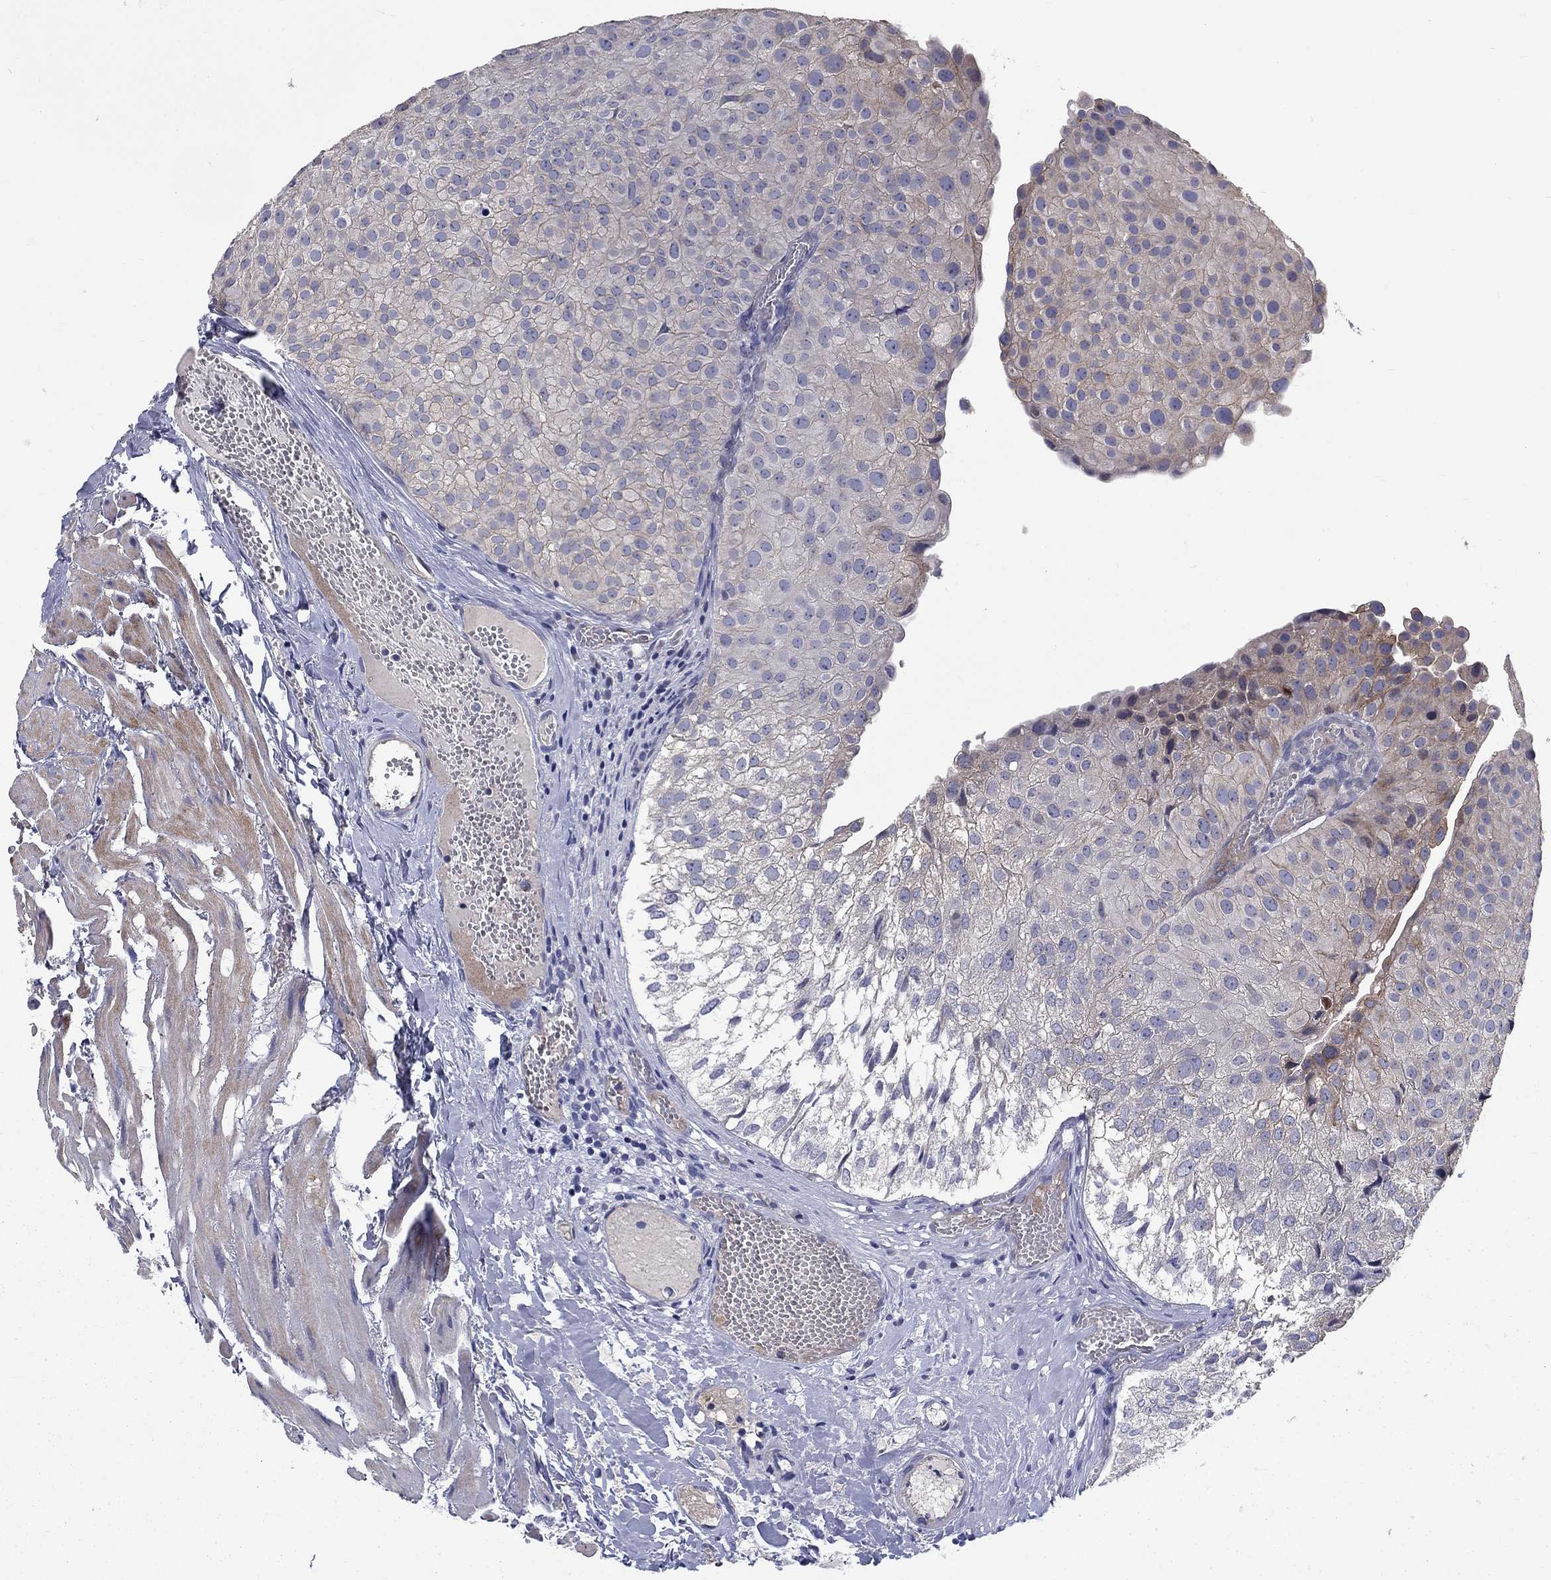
{"staining": {"intensity": "weak", "quantity": "<25%", "location": "cytoplasmic/membranous"}, "tissue": "urothelial cancer", "cell_type": "Tumor cells", "image_type": "cancer", "snomed": [{"axis": "morphology", "description": "Urothelial carcinoma, Low grade"}, {"axis": "topography", "description": "Urinary bladder"}], "caption": "A micrograph of human urothelial cancer is negative for staining in tumor cells.", "gene": "SLC1A1", "patient": {"sex": "female", "age": 78}}